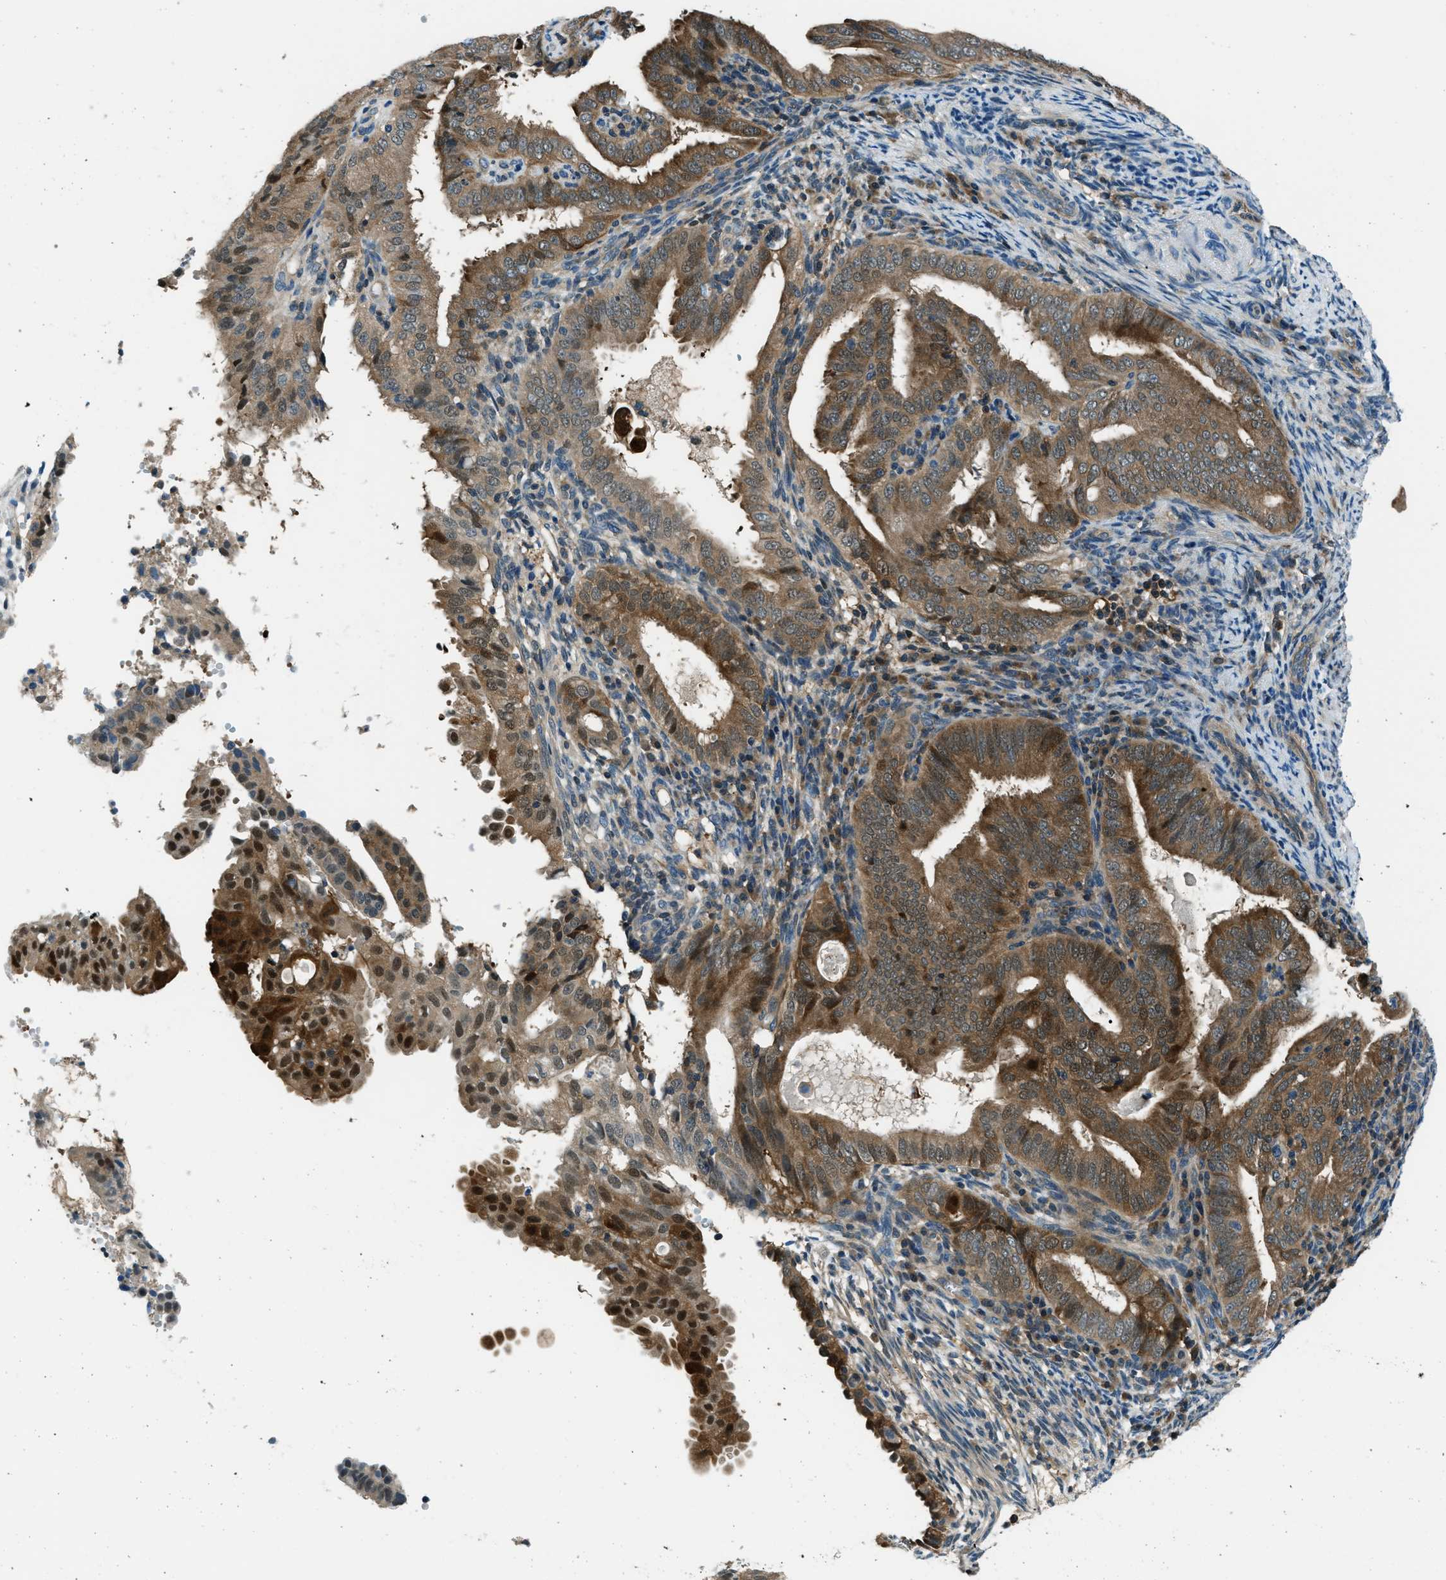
{"staining": {"intensity": "moderate", "quantity": ">75%", "location": "cytoplasmic/membranous,nuclear"}, "tissue": "endometrial cancer", "cell_type": "Tumor cells", "image_type": "cancer", "snomed": [{"axis": "morphology", "description": "Adenocarcinoma, NOS"}, {"axis": "topography", "description": "Endometrium"}], "caption": "Endometrial cancer (adenocarcinoma) stained for a protein (brown) shows moderate cytoplasmic/membranous and nuclear positive staining in about >75% of tumor cells.", "gene": "HEBP2", "patient": {"sex": "female", "age": 58}}